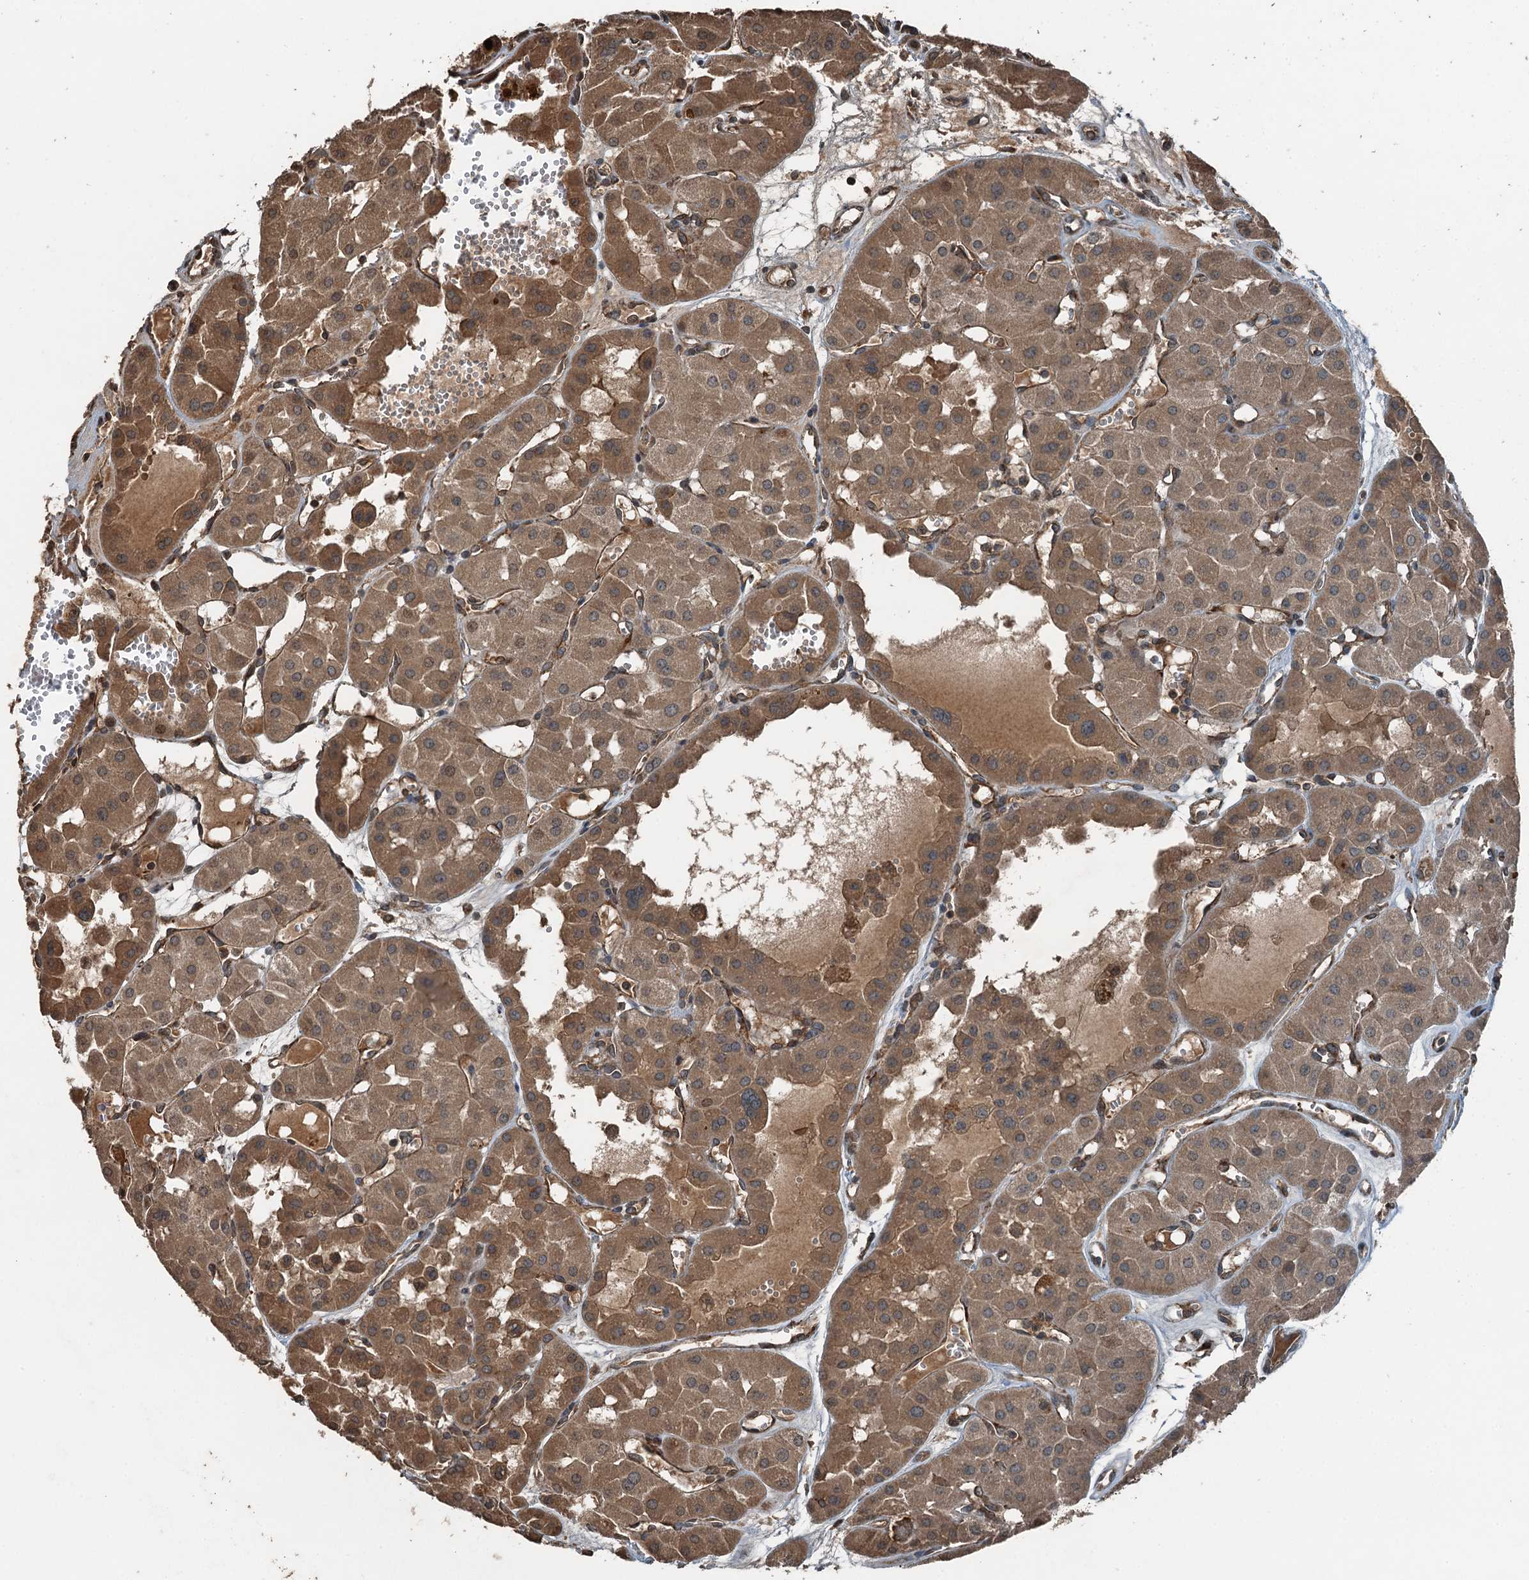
{"staining": {"intensity": "moderate", "quantity": ">75%", "location": "cytoplasmic/membranous,nuclear"}, "tissue": "renal cancer", "cell_type": "Tumor cells", "image_type": "cancer", "snomed": [{"axis": "morphology", "description": "Carcinoma, NOS"}, {"axis": "topography", "description": "Kidney"}], "caption": "A micrograph of human renal cancer stained for a protein shows moderate cytoplasmic/membranous and nuclear brown staining in tumor cells.", "gene": "TCTN1", "patient": {"sex": "female", "age": 75}}